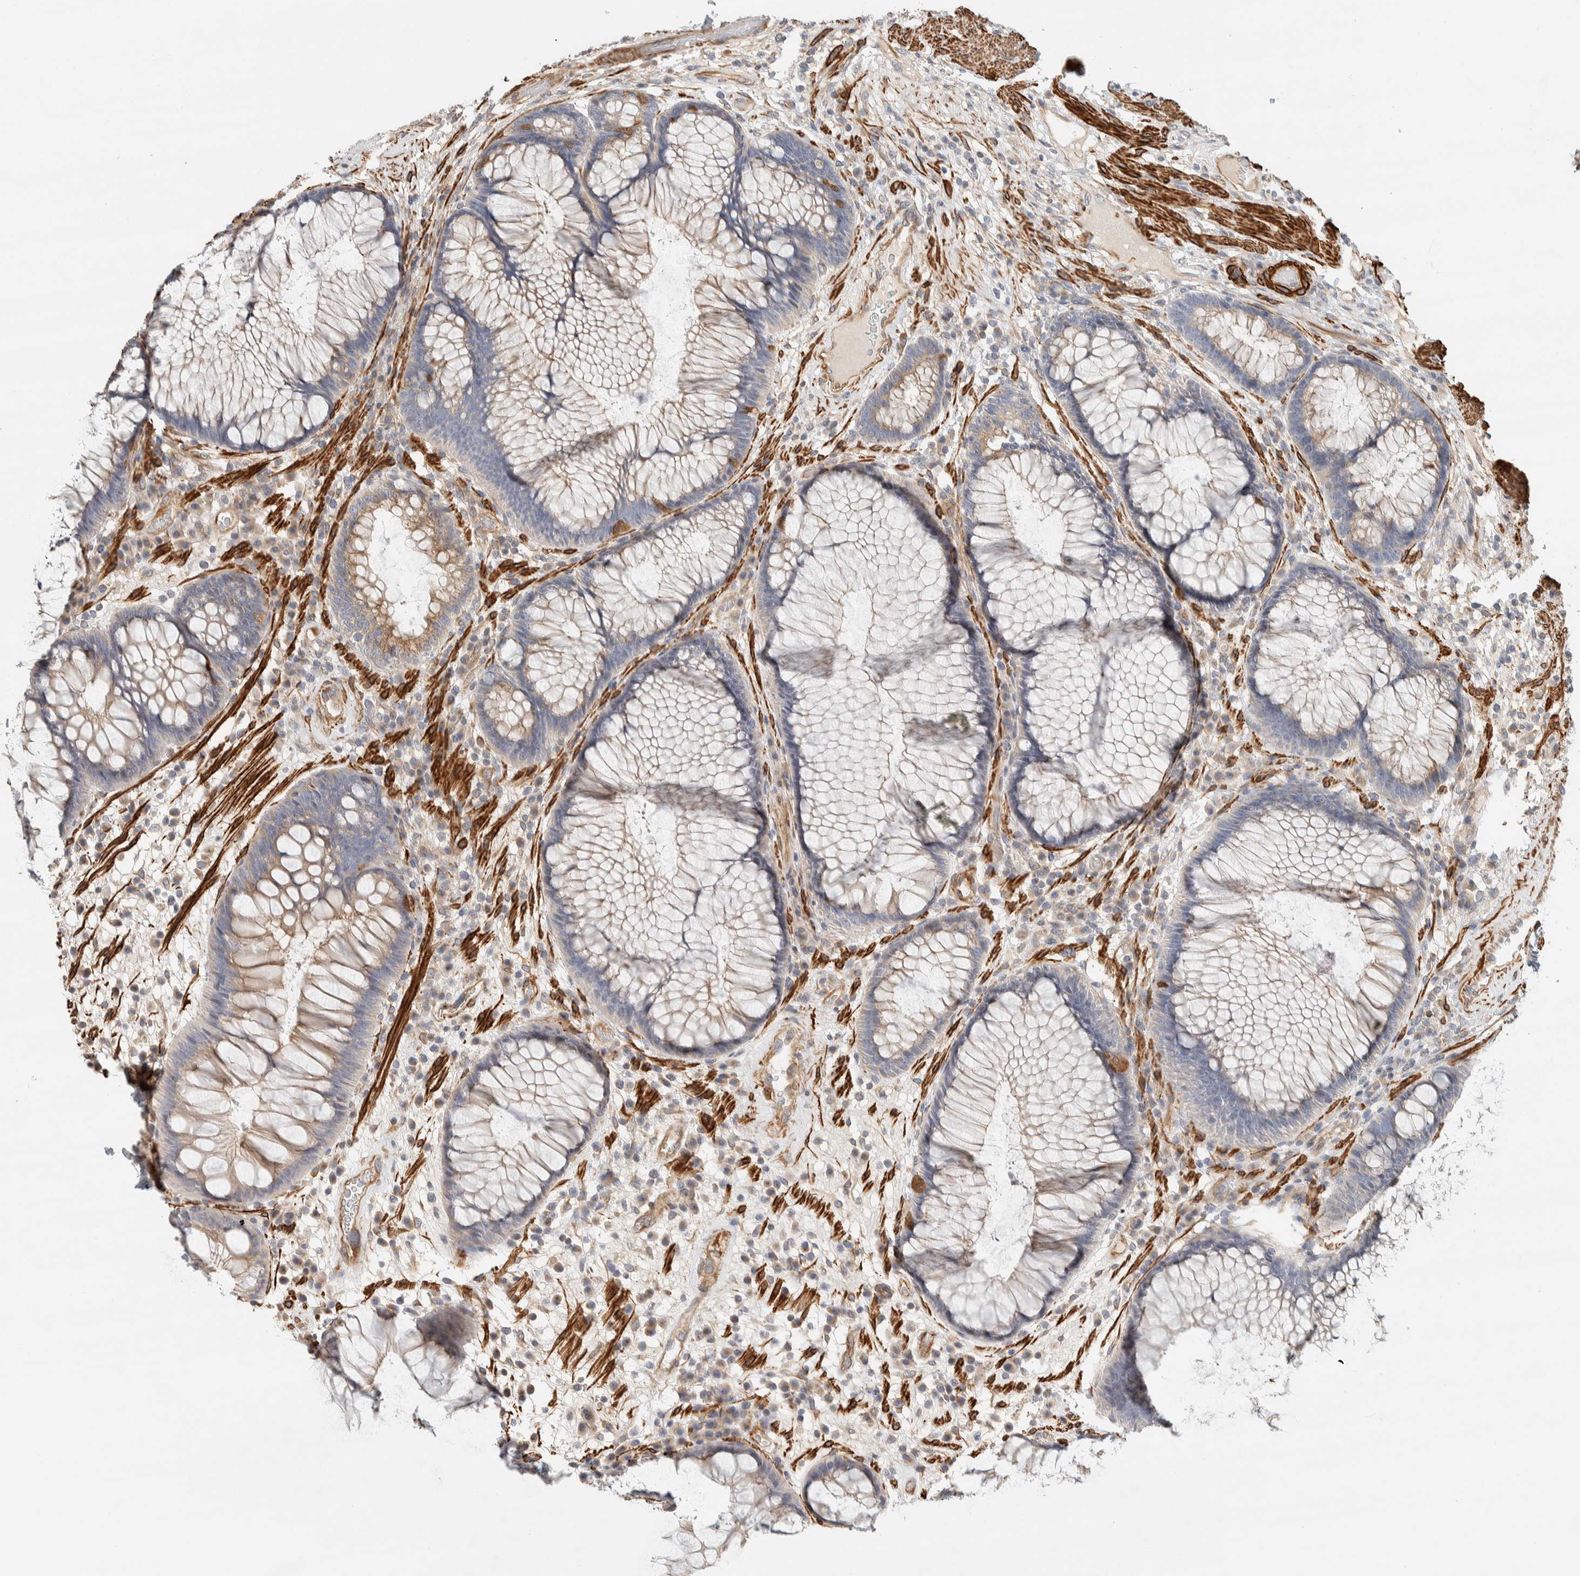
{"staining": {"intensity": "weak", "quantity": "<25%", "location": "cytoplasmic/membranous"}, "tissue": "rectum", "cell_type": "Glandular cells", "image_type": "normal", "snomed": [{"axis": "morphology", "description": "Normal tissue, NOS"}, {"axis": "topography", "description": "Rectum"}], "caption": "The immunohistochemistry photomicrograph has no significant expression in glandular cells of rectum. The staining is performed using DAB brown chromogen with nuclei counter-stained in using hematoxylin.", "gene": "CDR2", "patient": {"sex": "male", "age": 51}}